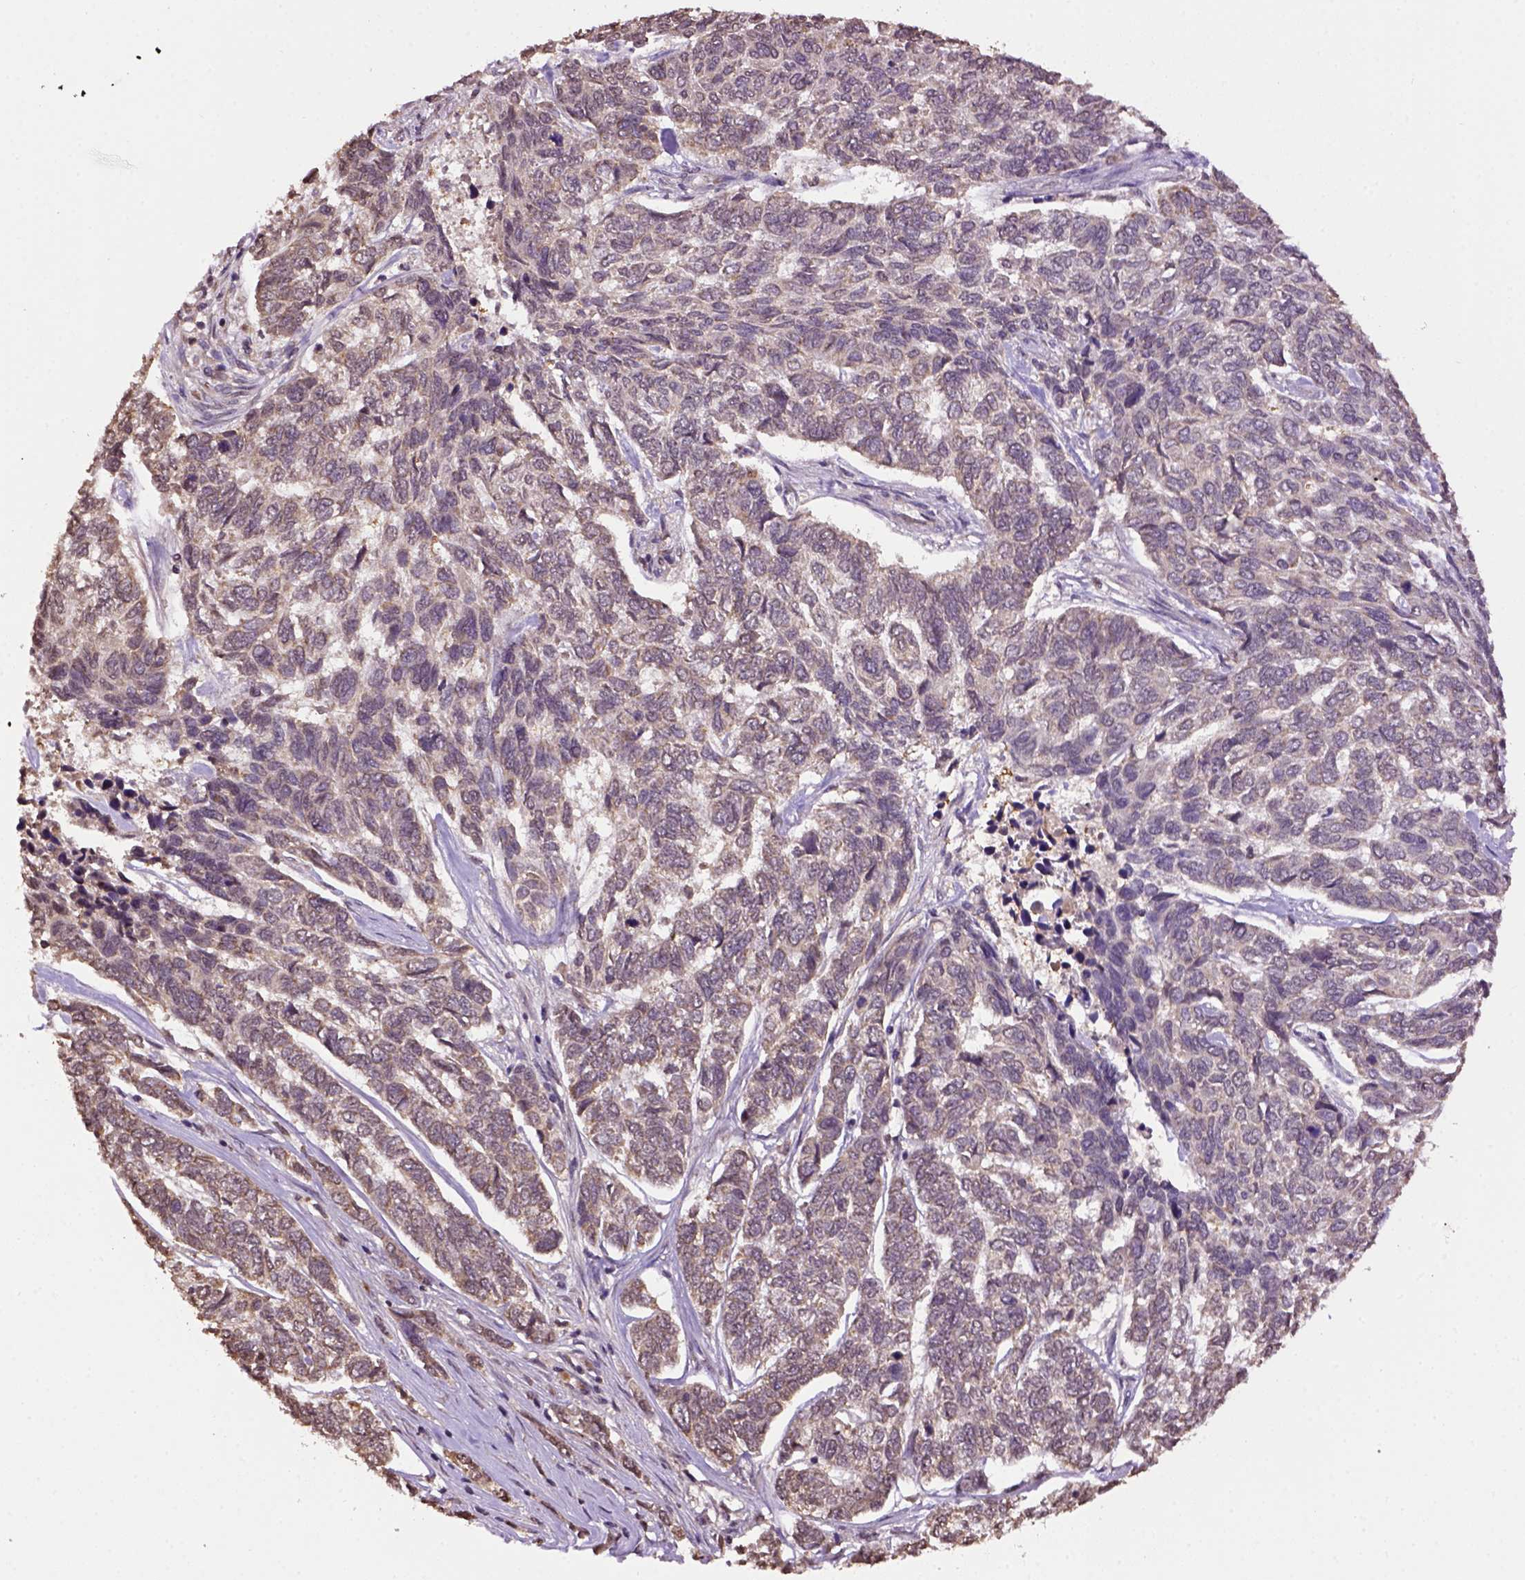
{"staining": {"intensity": "weak", "quantity": "25%-75%", "location": "cytoplasmic/membranous"}, "tissue": "skin cancer", "cell_type": "Tumor cells", "image_type": "cancer", "snomed": [{"axis": "morphology", "description": "Basal cell carcinoma"}, {"axis": "topography", "description": "Skin"}], "caption": "Protein staining of skin basal cell carcinoma tissue displays weak cytoplasmic/membranous staining in about 25%-75% of tumor cells. The staining was performed using DAB (3,3'-diaminobenzidine), with brown indicating positive protein expression. Nuclei are stained blue with hematoxylin.", "gene": "WDR17", "patient": {"sex": "female", "age": 65}}